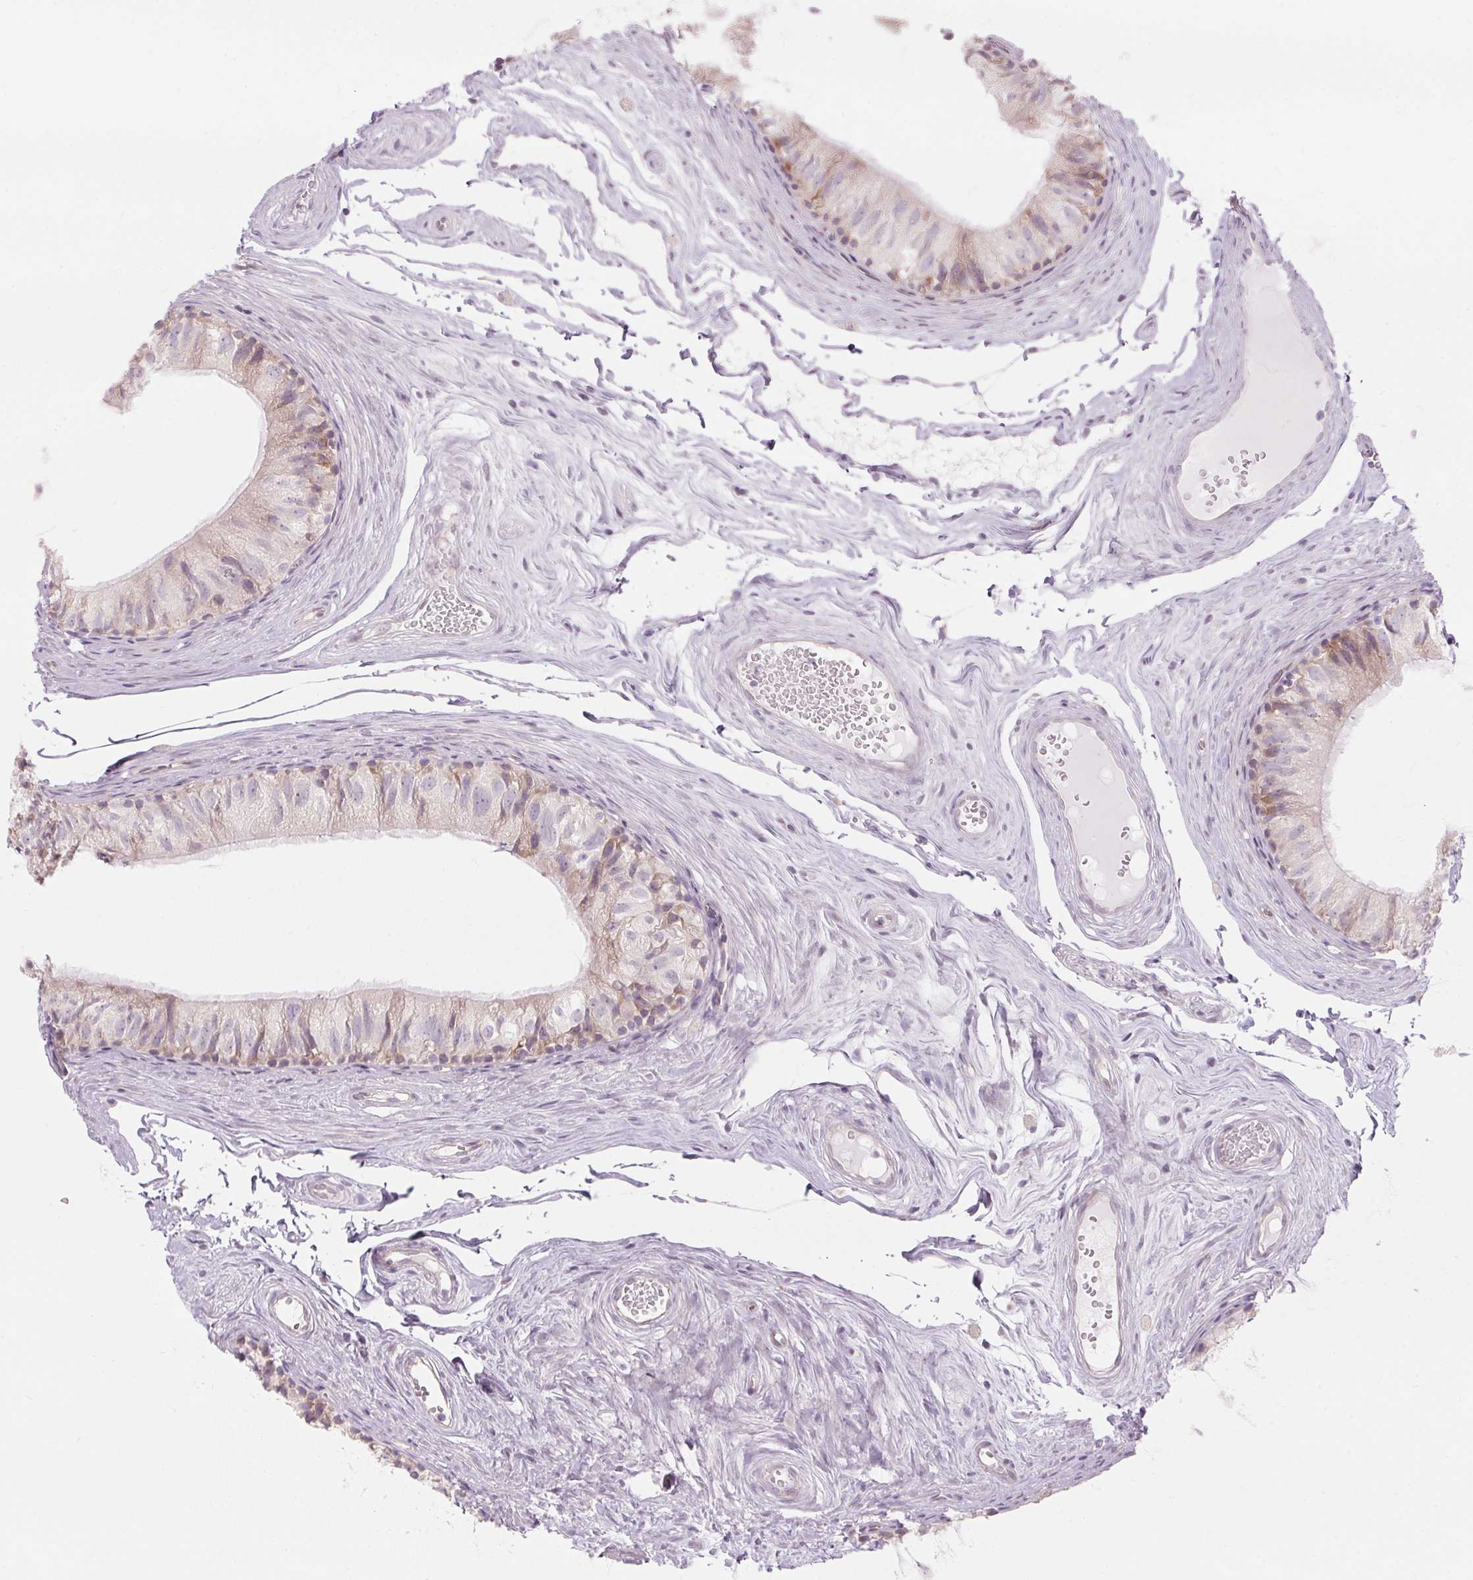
{"staining": {"intensity": "weak", "quantity": "<25%", "location": "cytoplasmic/membranous"}, "tissue": "epididymis", "cell_type": "Glandular cells", "image_type": "normal", "snomed": [{"axis": "morphology", "description": "Normal tissue, NOS"}, {"axis": "topography", "description": "Epididymis"}], "caption": "An immunohistochemistry (IHC) histopathology image of normal epididymis is shown. There is no staining in glandular cells of epididymis.", "gene": "GNMT", "patient": {"sex": "male", "age": 45}}